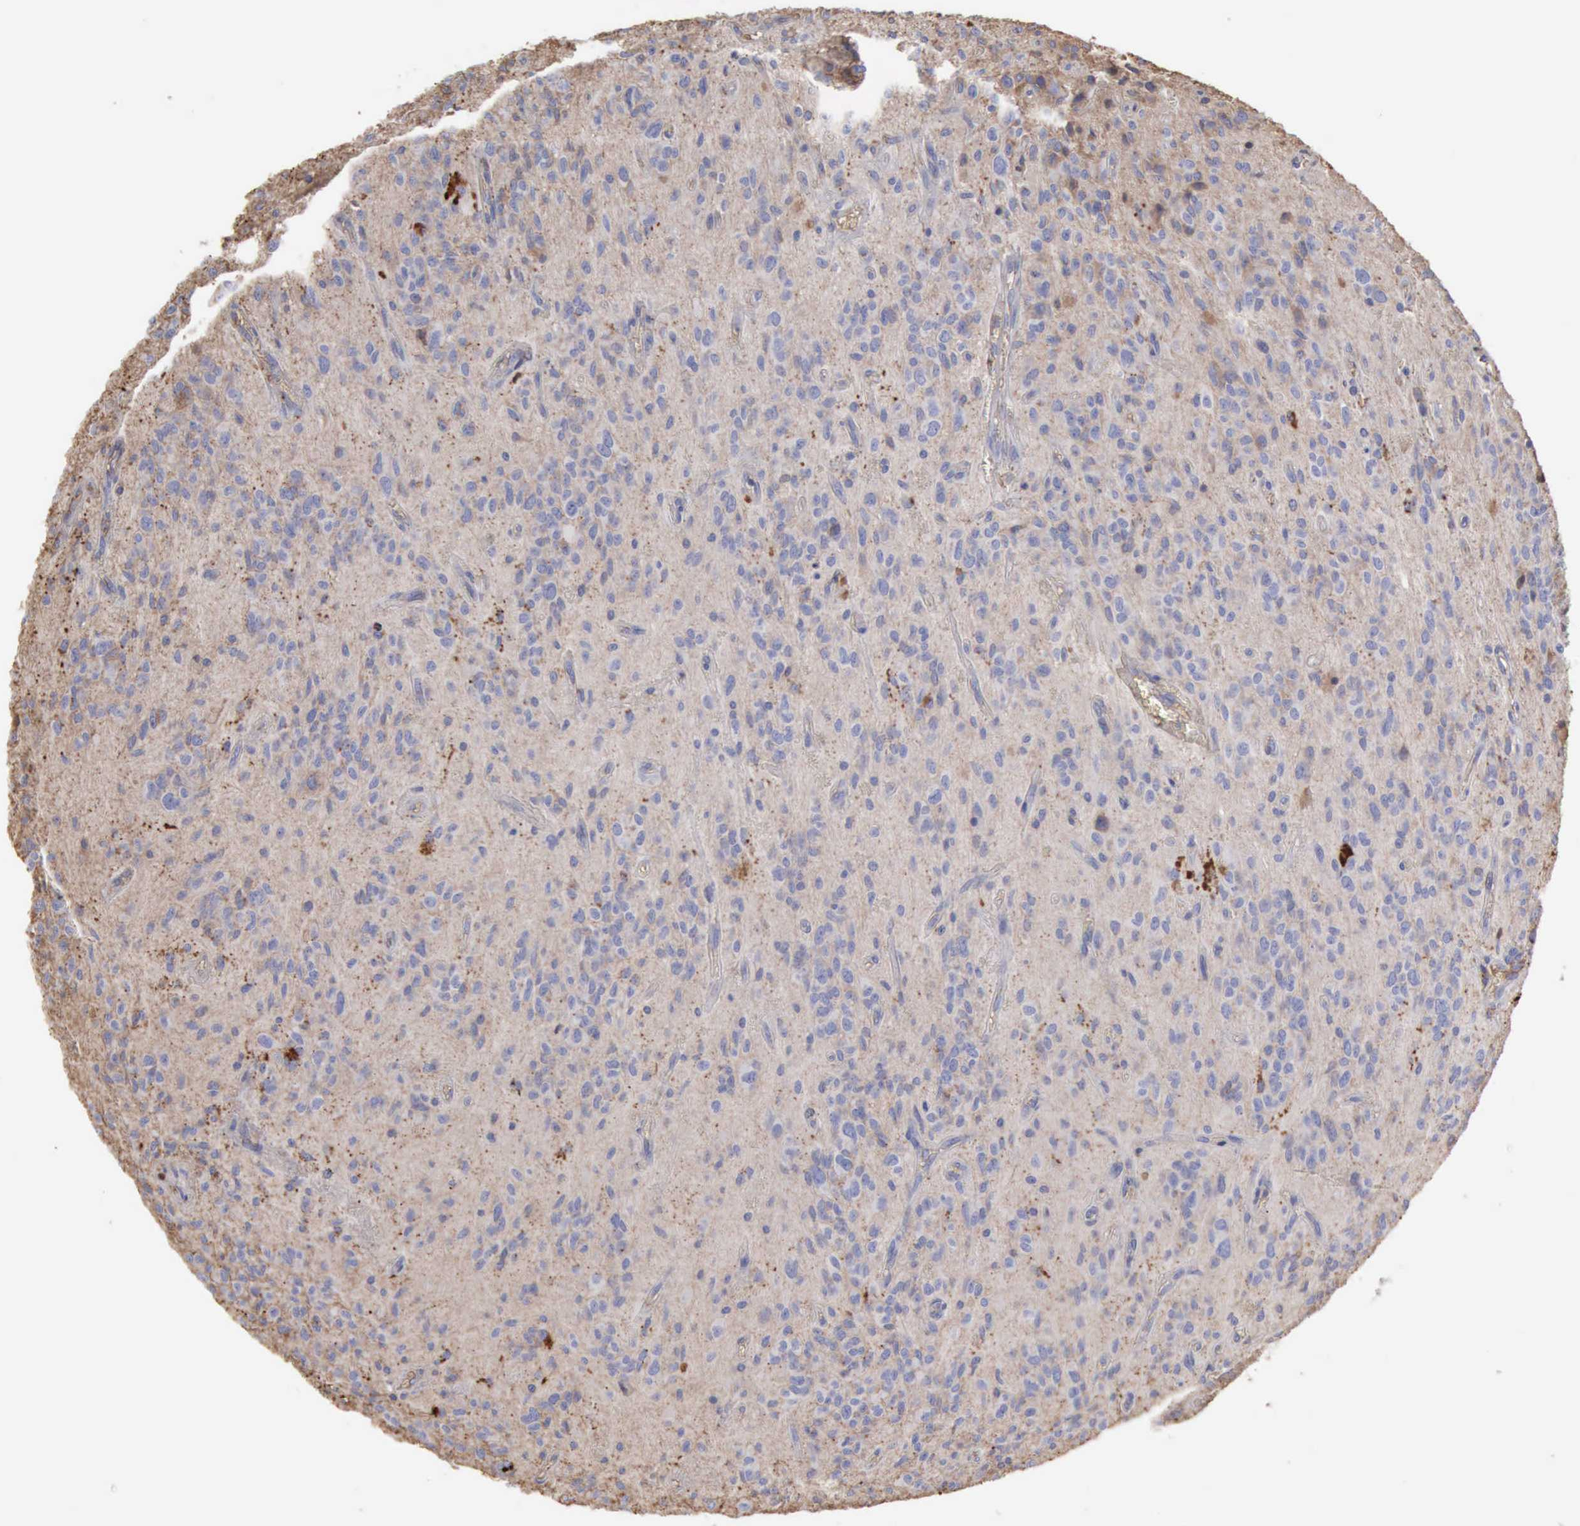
{"staining": {"intensity": "negative", "quantity": "none", "location": "none"}, "tissue": "glioma", "cell_type": "Tumor cells", "image_type": "cancer", "snomed": [{"axis": "morphology", "description": "Glioma, malignant, Low grade"}, {"axis": "topography", "description": "Brain"}], "caption": "High power microscopy image of an immunohistochemistry micrograph of low-grade glioma (malignant), revealing no significant expression in tumor cells.", "gene": "SERPINA1", "patient": {"sex": "female", "age": 15}}